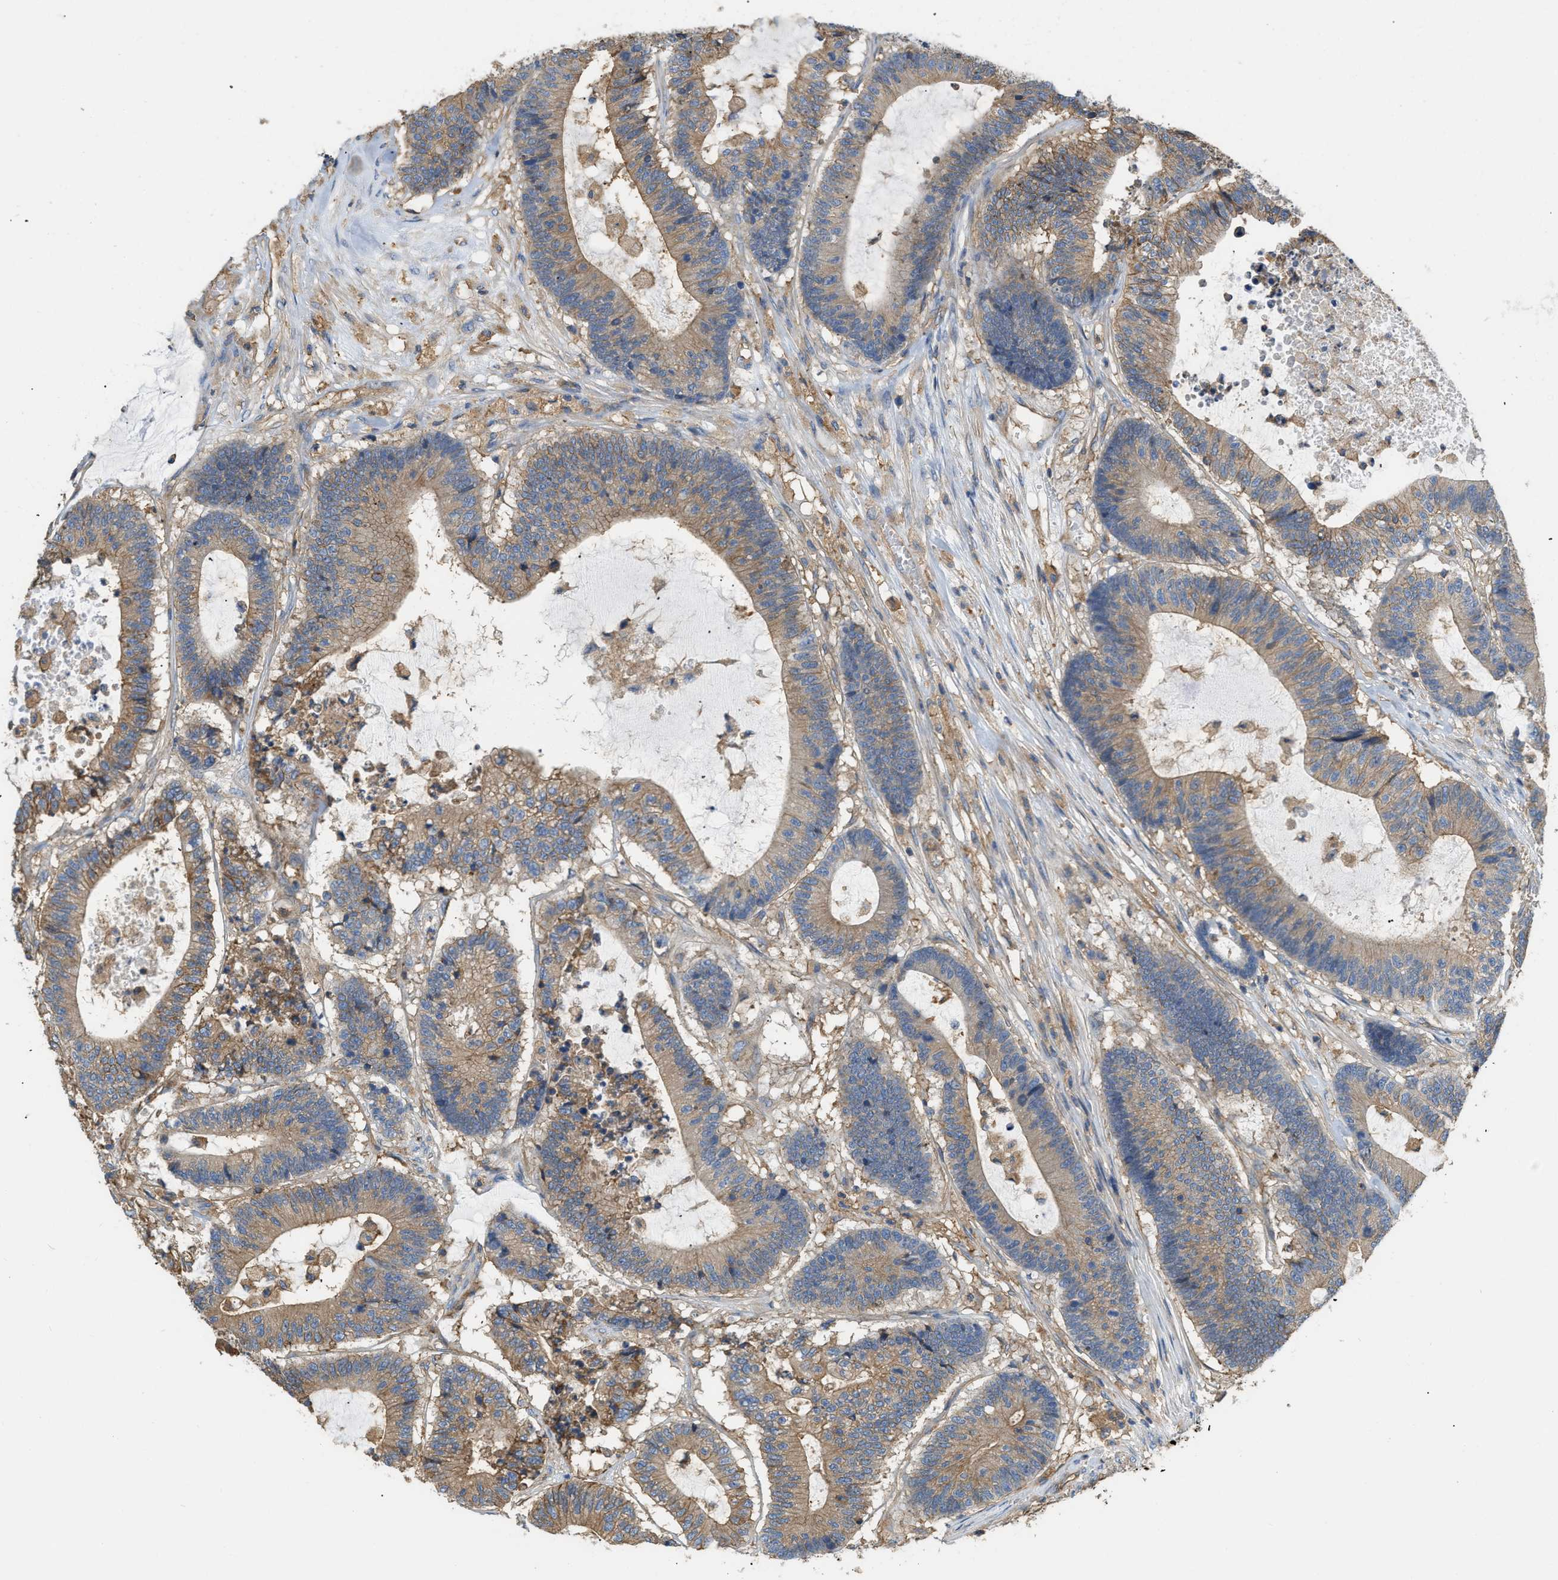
{"staining": {"intensity": "moderate", "quantity": ">75%", "location": "cytoplasmic/membranous"}, "tissue": "colorectal cancer", "cell_type": "Tumor cells", "image_type": "cancer", "snomed": [{"axis": "morphology", "description": "Adenocarcinoma, NOS"}, {"axis": "topography", "description": "Colon"}], "caption": "Immunohistochemical staining of human colorectal cancer displays medium levels of moderate cytoplasmic/membranous staining in about >75% of tumor cells.", "gene": "GNB4", "patient": {"sex": "female", "age": 84}}